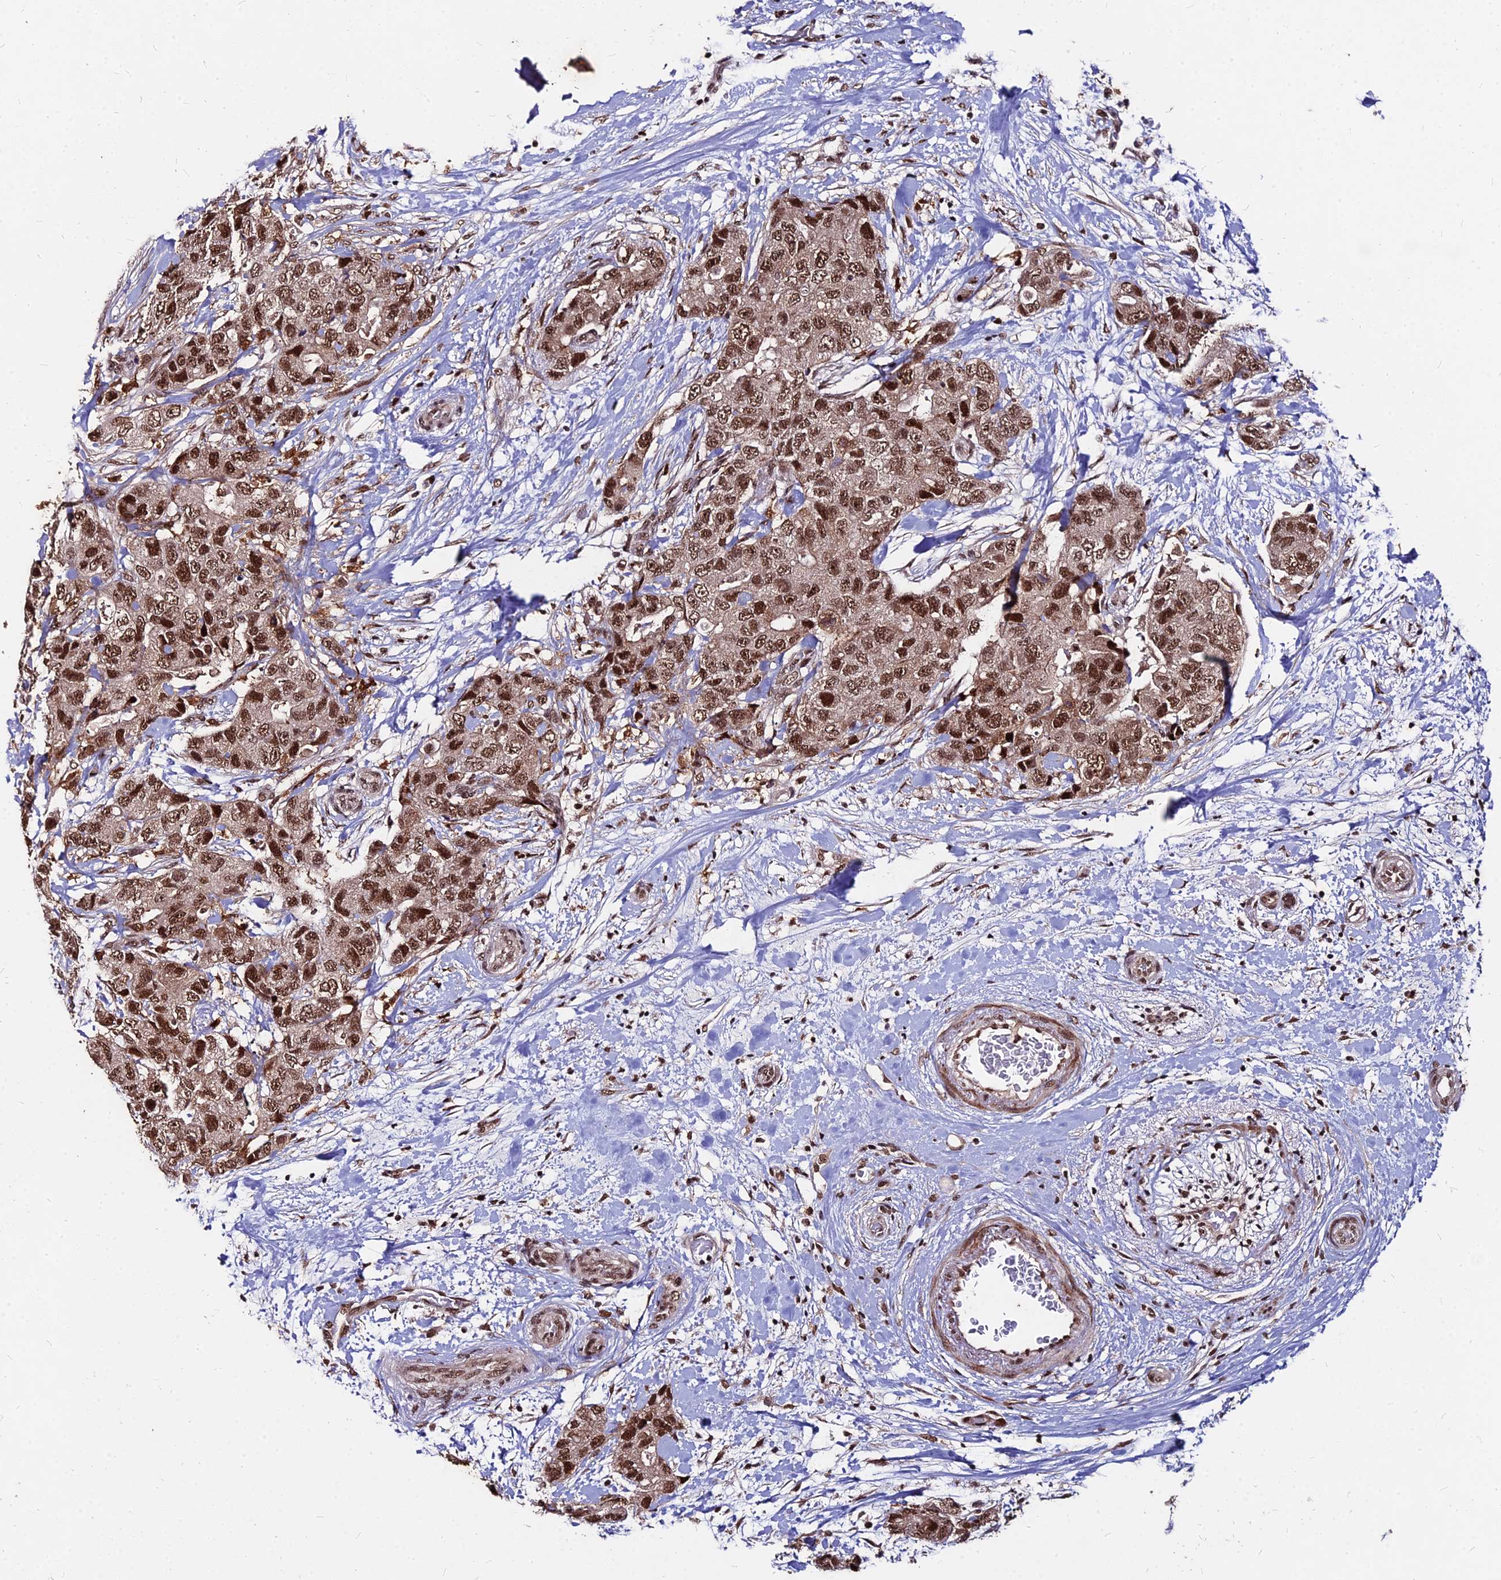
{"staining": {"intensity": "strong", "quantity": ">75%", "location": "nuclear"}, "tissue": "breast cancer", "cell_type": "Tumor cells", "image_type": "cancer", "snomed": [{"axis": "morphology", "description": "Duct carcinoma"}, {"axis": "topography", "description": "Breast"}], "caption": "Immunohistochemistry (IHC) (DAB (3,3'-diaminobenzidine)) staining of breast cancer (infiltrating ductal carcinoma) shows strong nuclear protein staining in approximately >75% of tumor cells.", "gene": "ZBED4", "patient": {"sex": "female", "age": 62}}